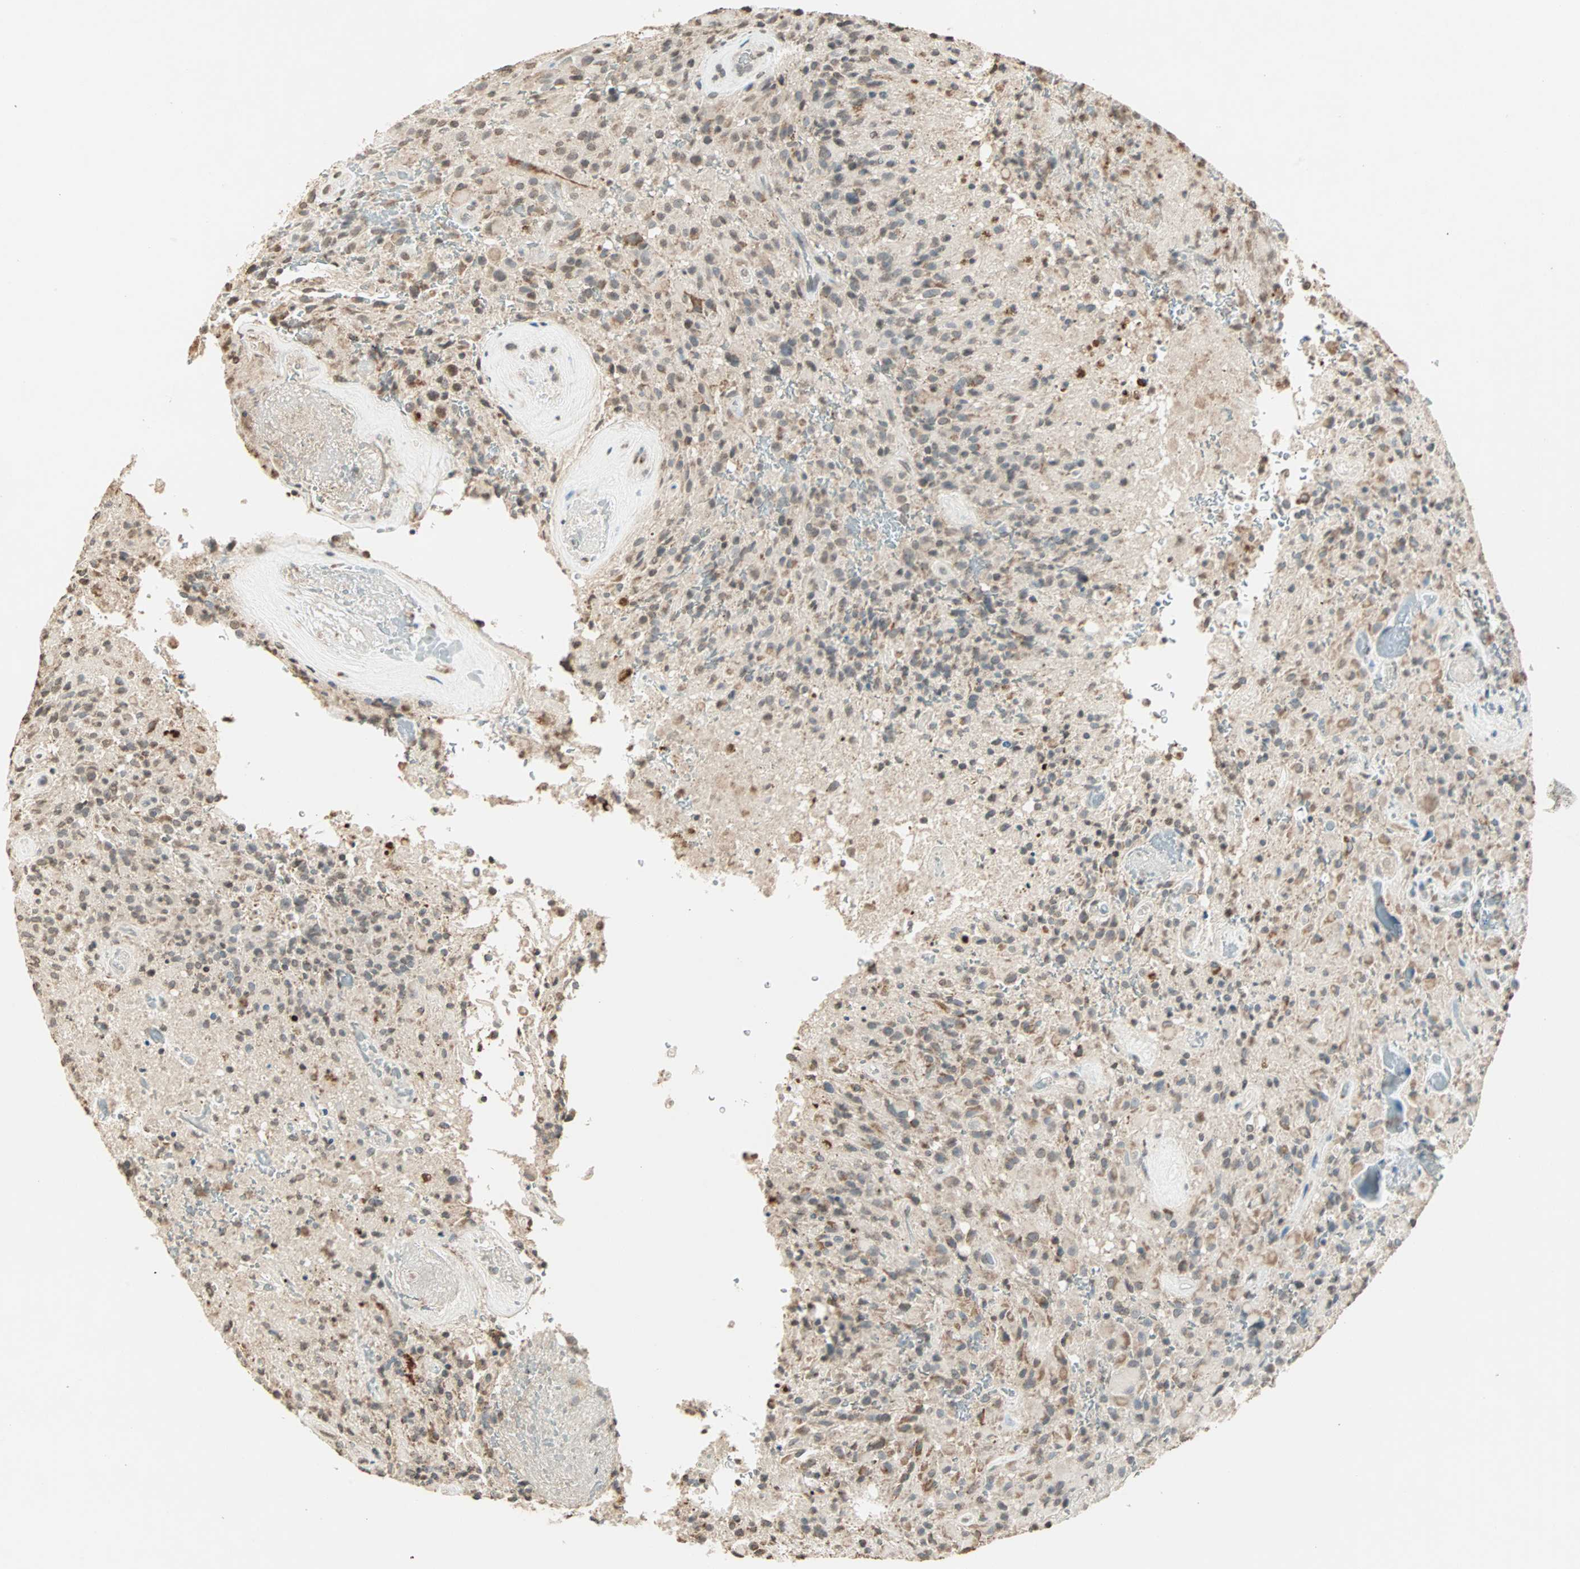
{"staining": {"intensity": "weak", "quantity": "25%-75%", "location": "cytoplasmic/membranous,nuclear"}, "tissue": "glioma", "cell_type": "Tumor cells", "image_type": "cancer", "snomed": [{"axis": "morphology", "description": "Glioma, malignant, High grade"}, {"axis": "topography", "description": "Brain"}], "caption": "Brown immunohistochemical staining in human glioma demonstrates weak cytoplasmic/membranous and nuclear expression in about 25%-75% of tumor cells.", "gene": "PRELID1", "patient": {"sex": "male", "age": 71}}